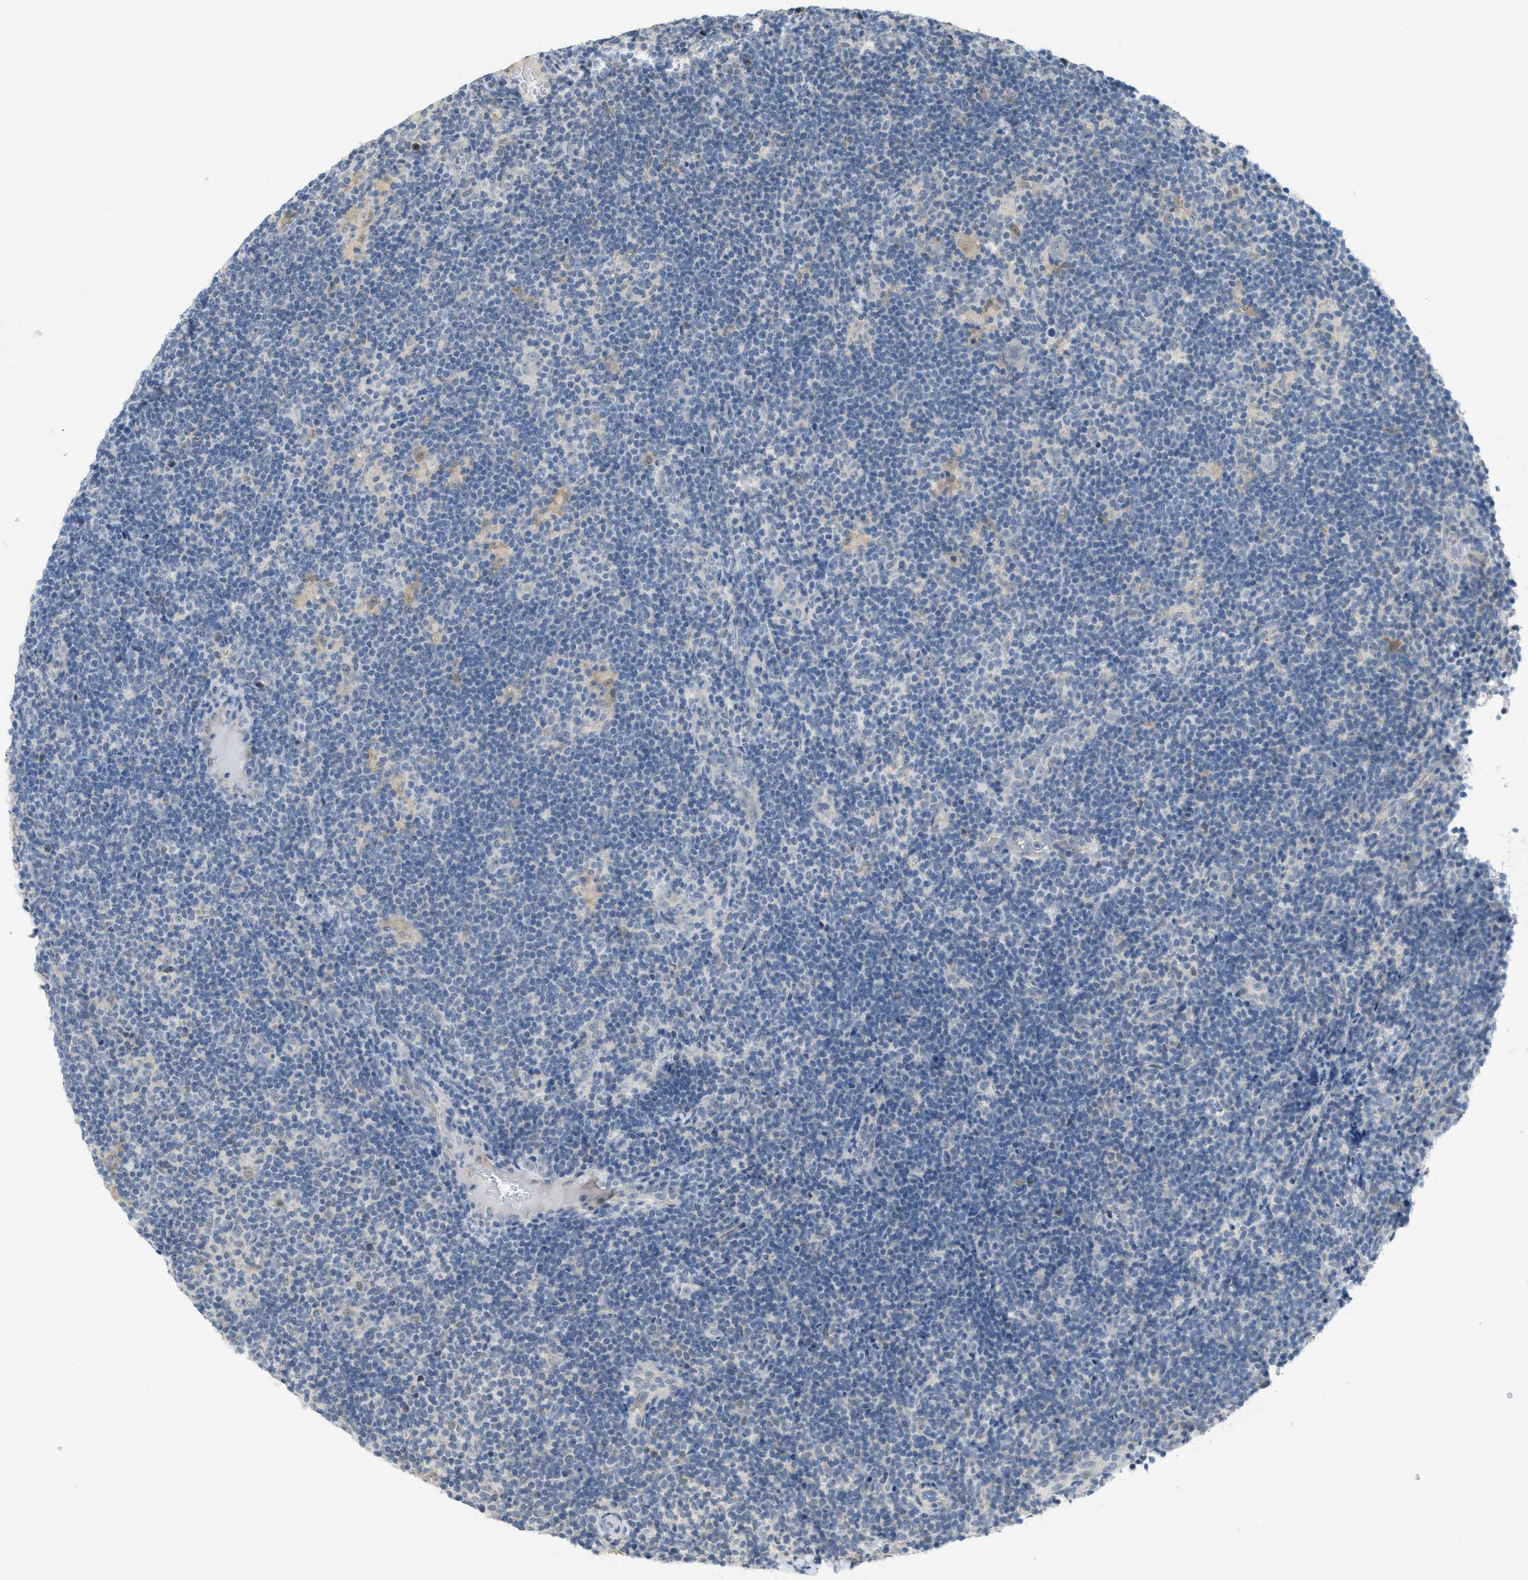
{"staining": {"intensity": "weak", "quantity": "<25%", "location": "cytoplasmic/membranous,nuclear"}, "tissue": "lymphoma", "cell_type": "Tumor cells", "image_type": "cancer", "snomed": [{"axis": "morphology", "description": "Hodgkin's disease, NOS"}, {"axis": "topography", "description": "Lymph node"}], "caption": "A micrograph of Hodgkin's disease stained for a protein reveals no brown staining in tumor cells.", "gene": "TXNDC2", "patient": {"sex": "female", "age": 57}}